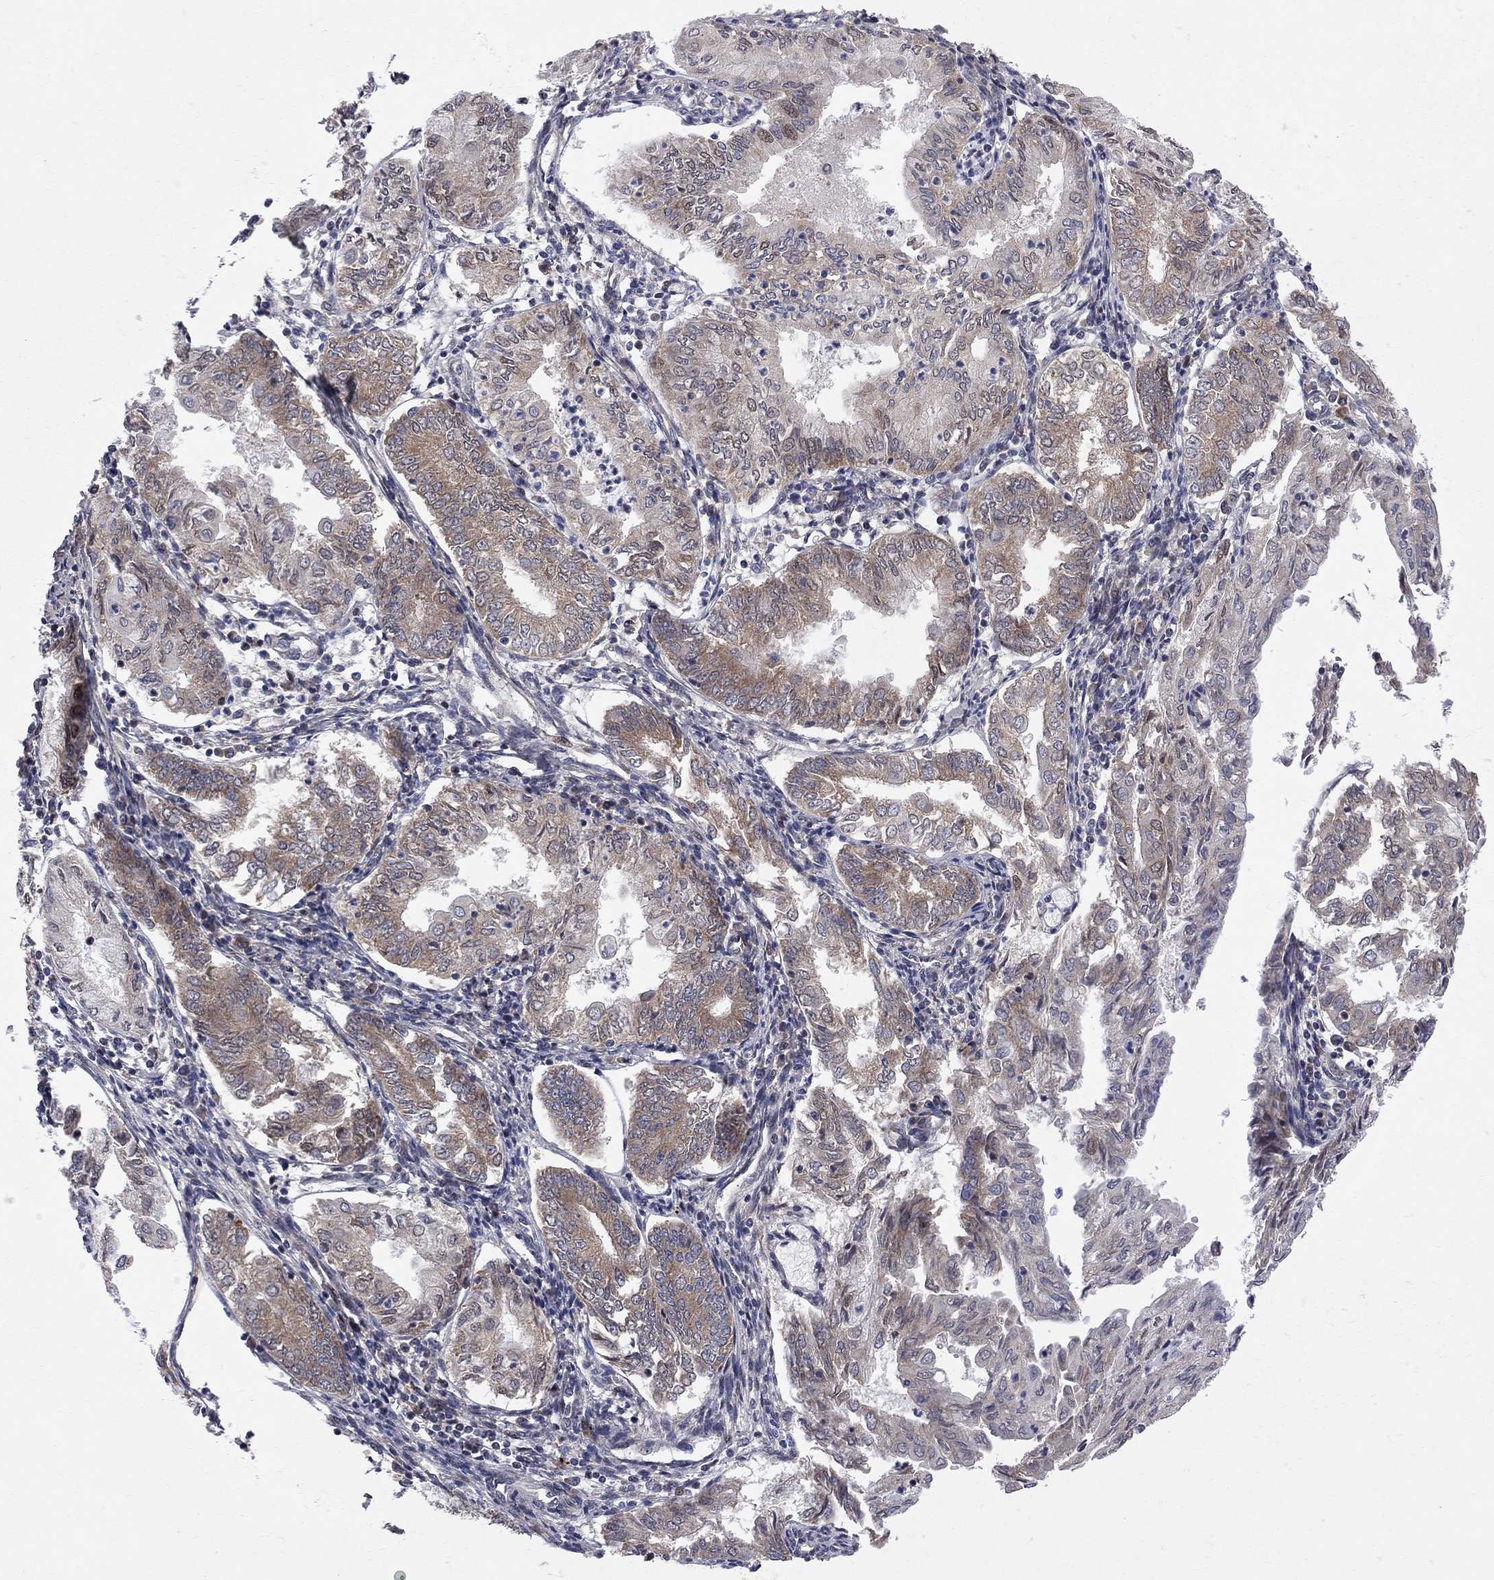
{"staining": {"intensity": "moderate", "quantity": "25%-75%", "location": "cytoplasmic/membranous"}, "tissue": "endometrial cancer", "cell_type": "Tumor cells", "image_type": "cancer", "snomed": [{"axis": "morphology", "description": "Adenocarcinoma, NOS"}, {"axis": "topography", "description": "Endometrium"}], "caption": "Endometrial adenocarcinoma stained for a protein (brown) exhibits moderate cytoplasmic/membranous positive positivity in approximately 25%-75% of tumor cells.", "gene": "CNOT11", "patient": {"sex": "female", "age": 68}}